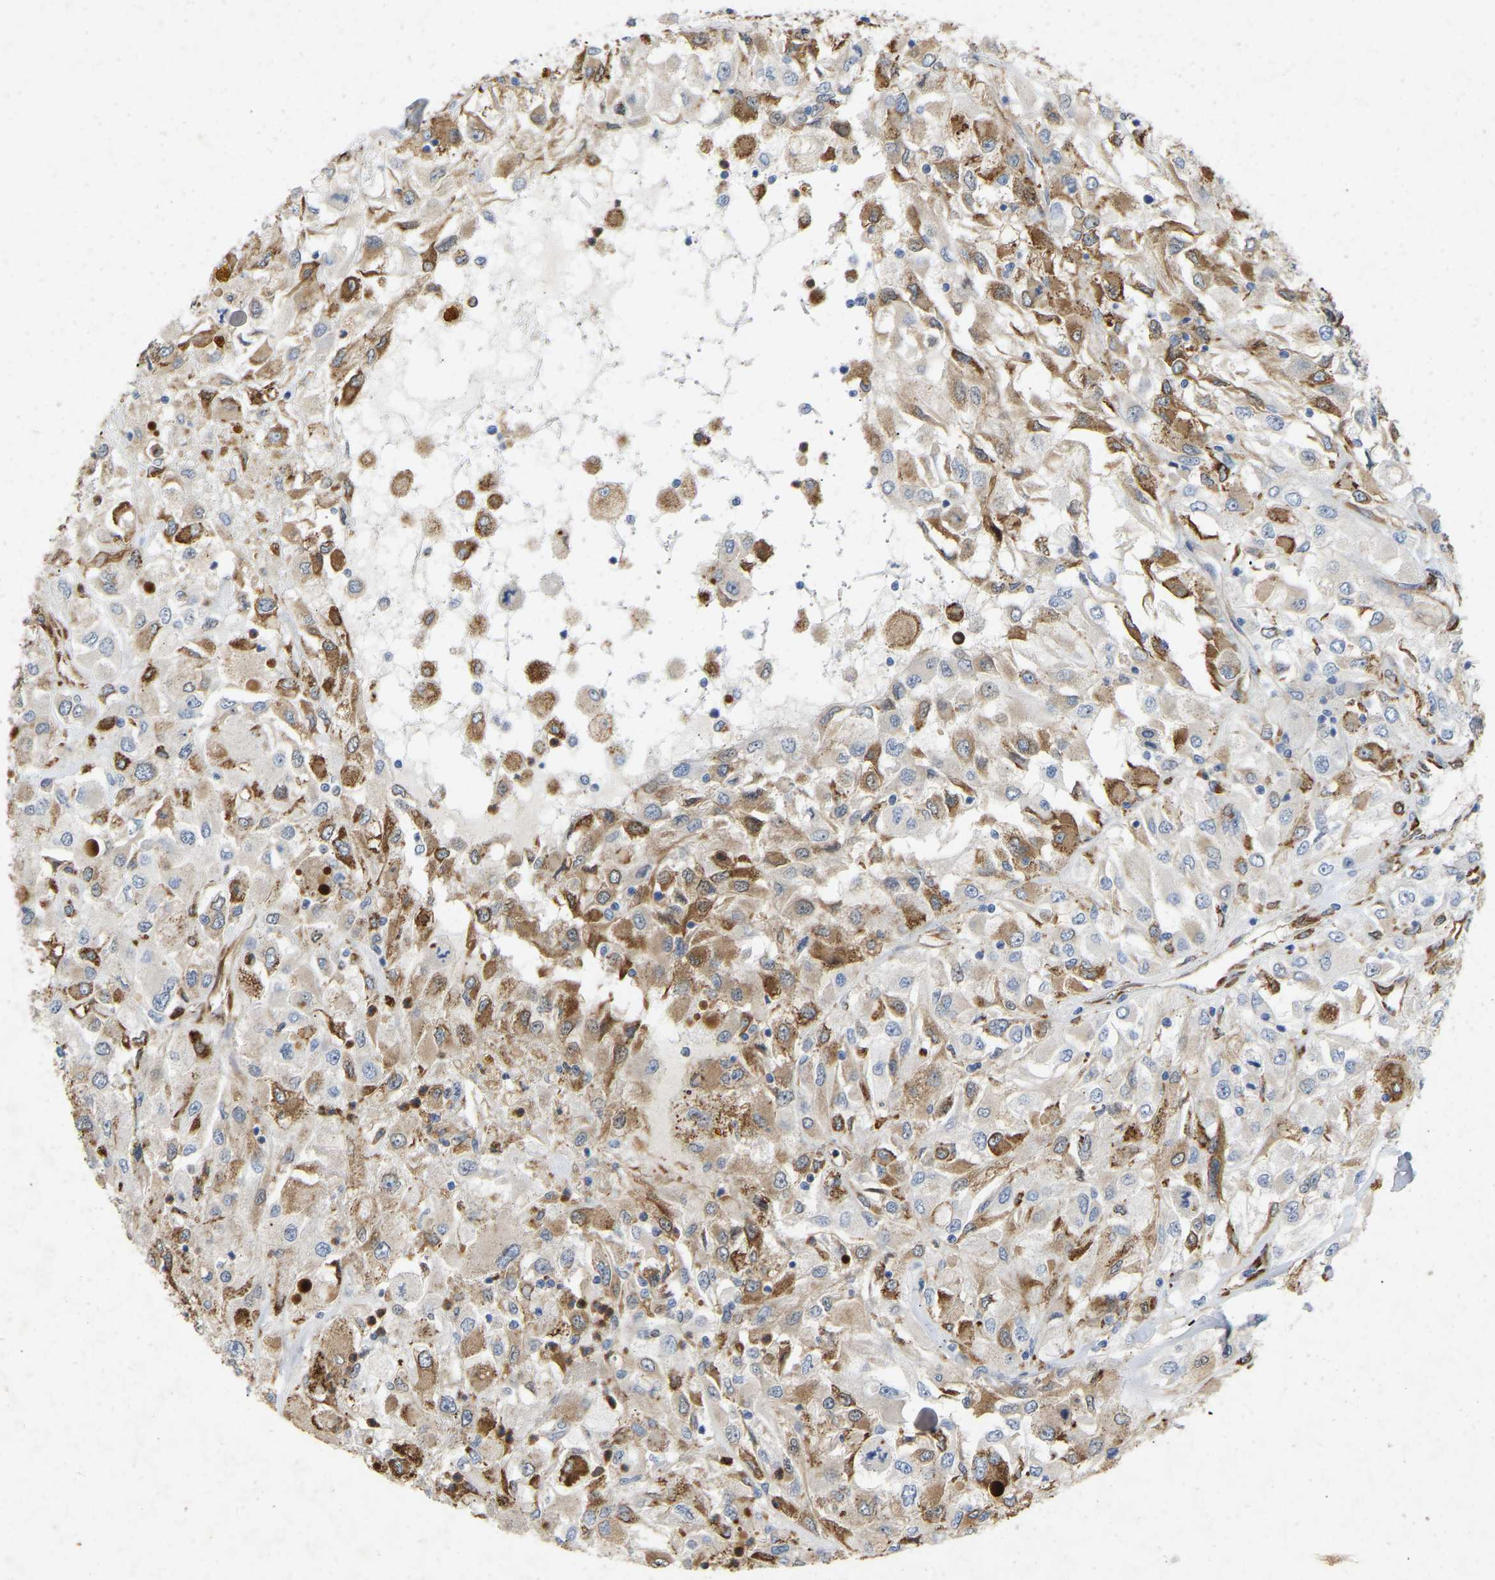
{"staining": {"intensity": "moderate", "quantity": "25%-75%", "location": "cytoplasmic/membranous"}, "tissue": "renal cancer", "cell_type": "Tumor cells", "image_type": "cancer", "snomed": [{"axis": "morphology", "description": "Adenocarcinoma, NOS"}, {"axis": "topography", "description": "Kidney"}], "caption": "Renal adenocarcinoma stained with immunohistochemistry demonstrates moderate cytoplasmic/membranous expression in approximately 25%-75% of tumor cells. Nuclei are stained in blue.", "gene": "RHEB", "patient": {"sex": "female", "age": 52}}